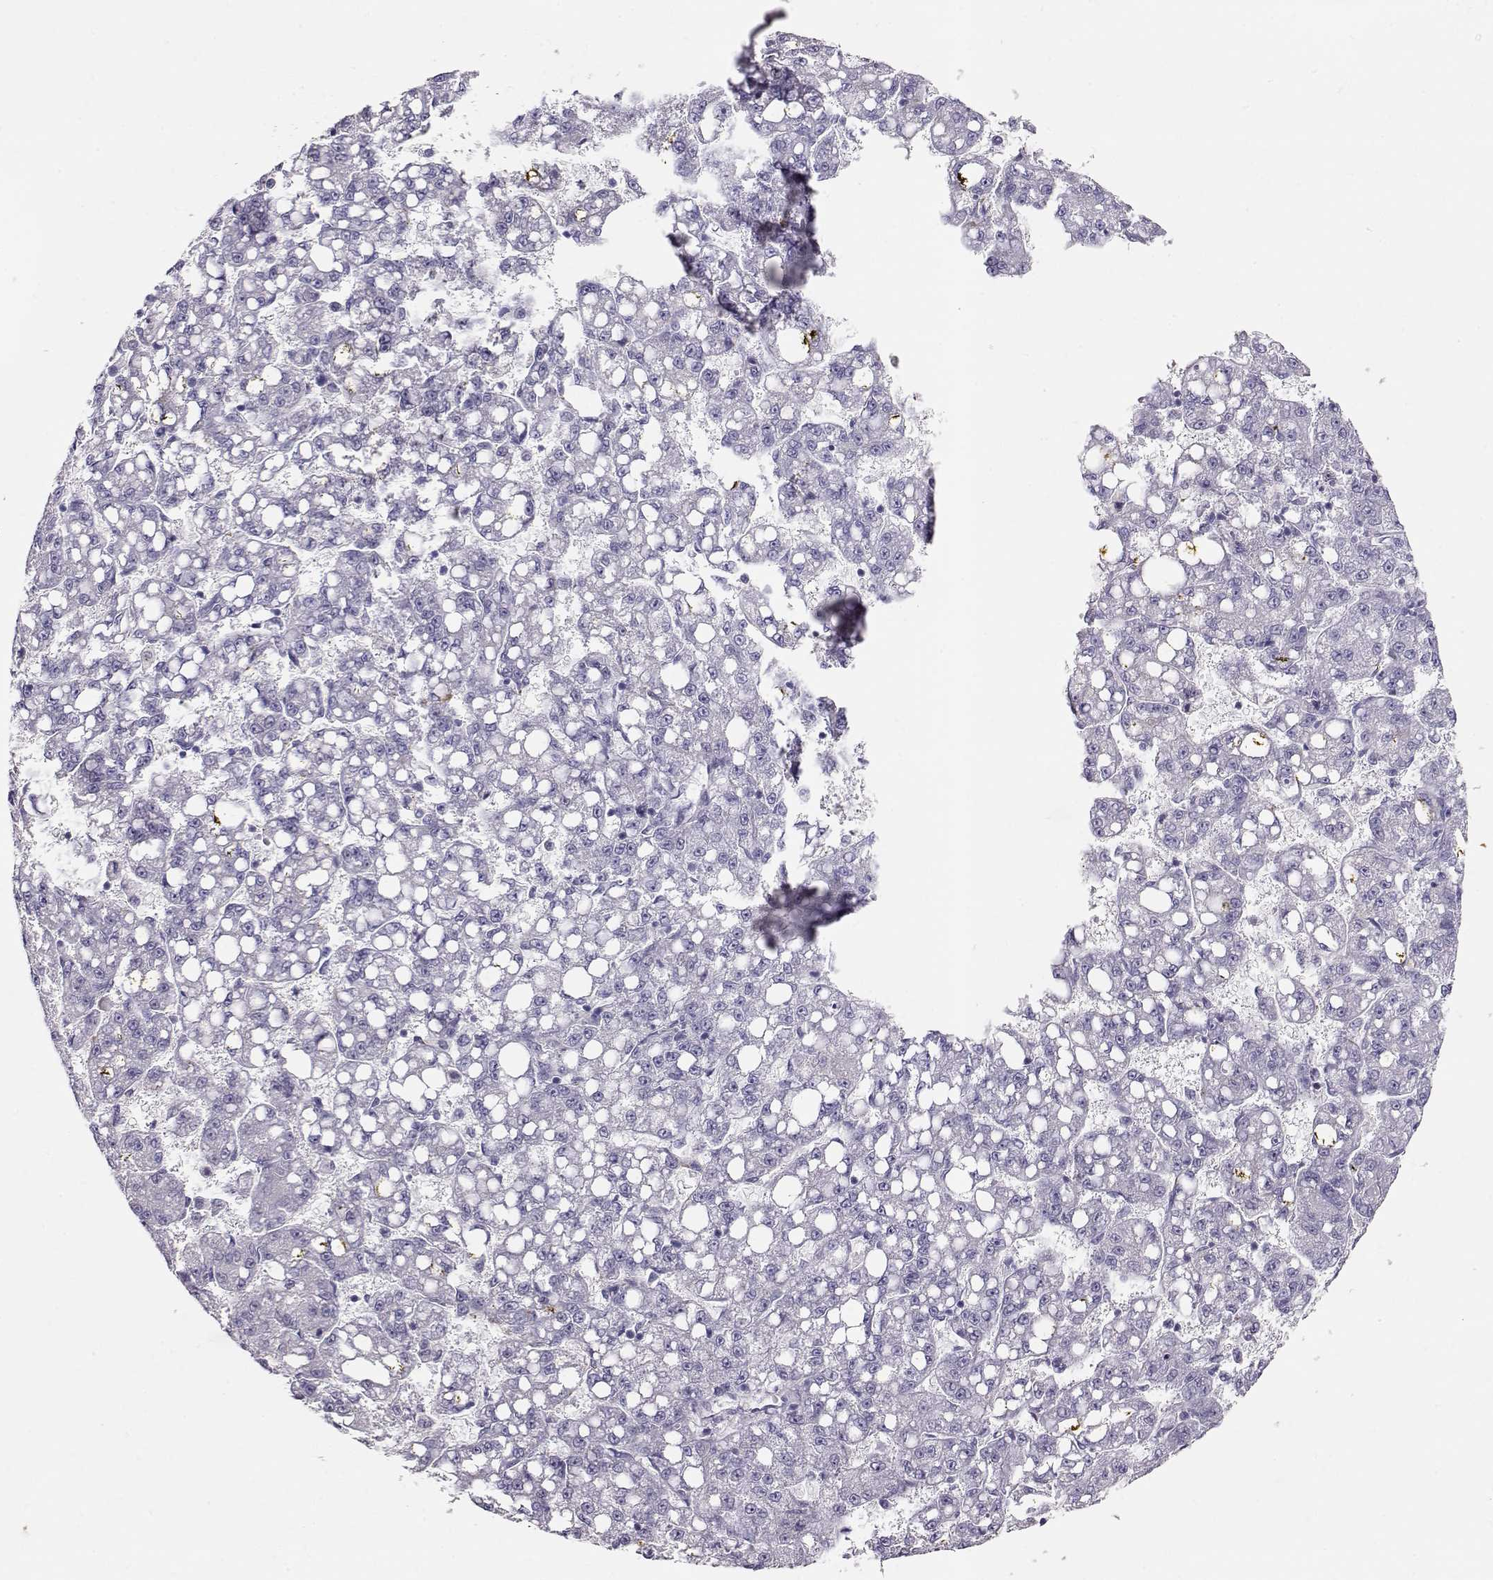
{"staining": {"intensity": "negative", "quantity": "none", "location": "none"}, "tissue": "liver cancer", "cell_type": "Tumor cells", "image_type": "cancer", "snomed": [{"axis": "morphology", "description": "Carcinoma, Hepatocellular, NOS"}, {"axis": "topography", "description": "Liver"}], "caption": "This micrograph is of liver cancer stained with IHC to label a protein in brown with the nuclei are counter-stained blue. There is no positivity in tumor cells. (DAB immunohistochemistry (IHC), high magnification).", "gene": "RBM44", "patient": {"sex": "female", "age": 65}}